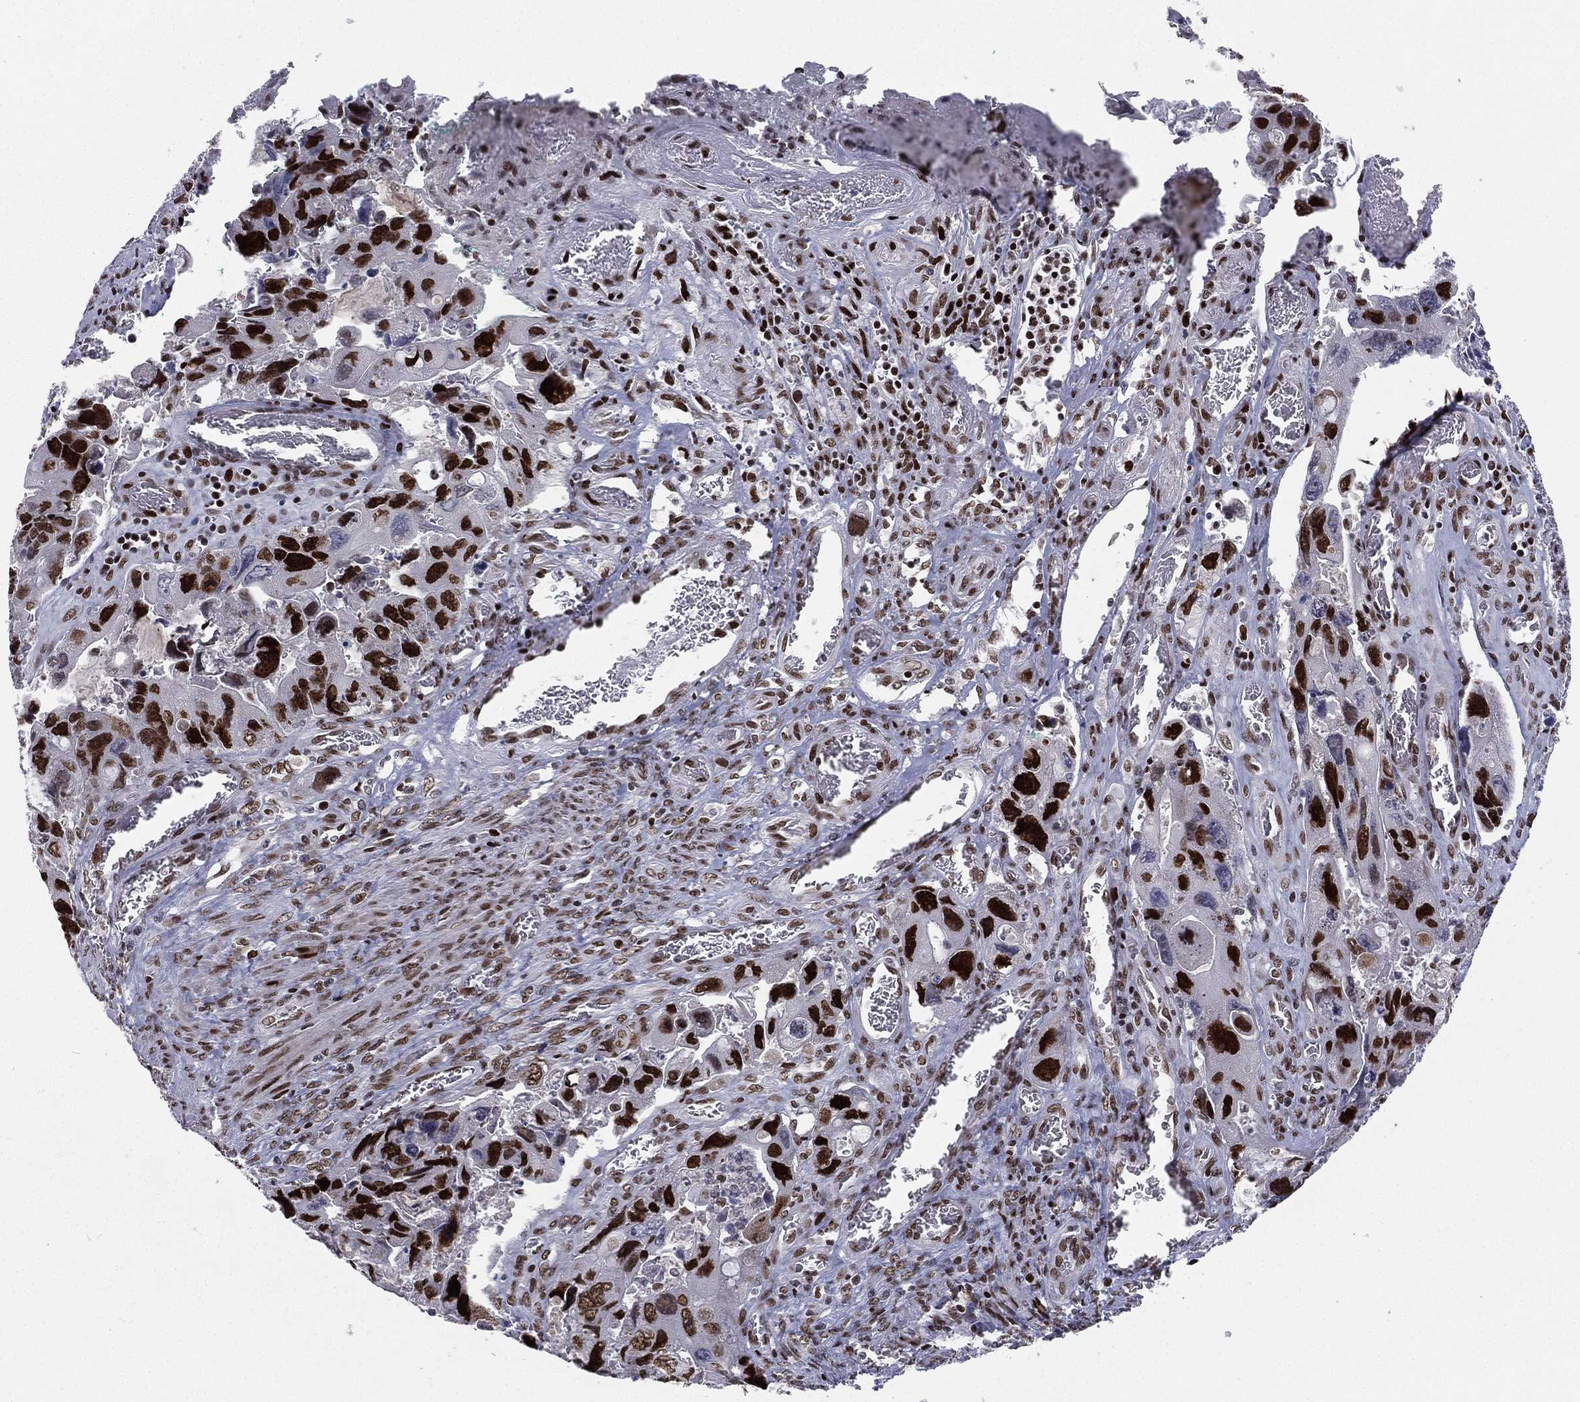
{"staining": {"intensity": "strong", "quantity": ">75%", "location": "nuclear"}, "tissue": "colorectal cancer", "cell_type": "Tumor cells", "image_type": "cancer", "snomed": [{"axis": "morphology", "description": "Adenocarcinoma, NOS"}, {"axis": "topography", "description": "Rectum"}], "caption": "Colorectal adenocarcinoma stained with DAB immunohistochemistry reveals high levels of strong nuclear expression in about >75% of tumor cells.", "gene": "RTF1", "patient": {"sex": "male", "age": 62}}